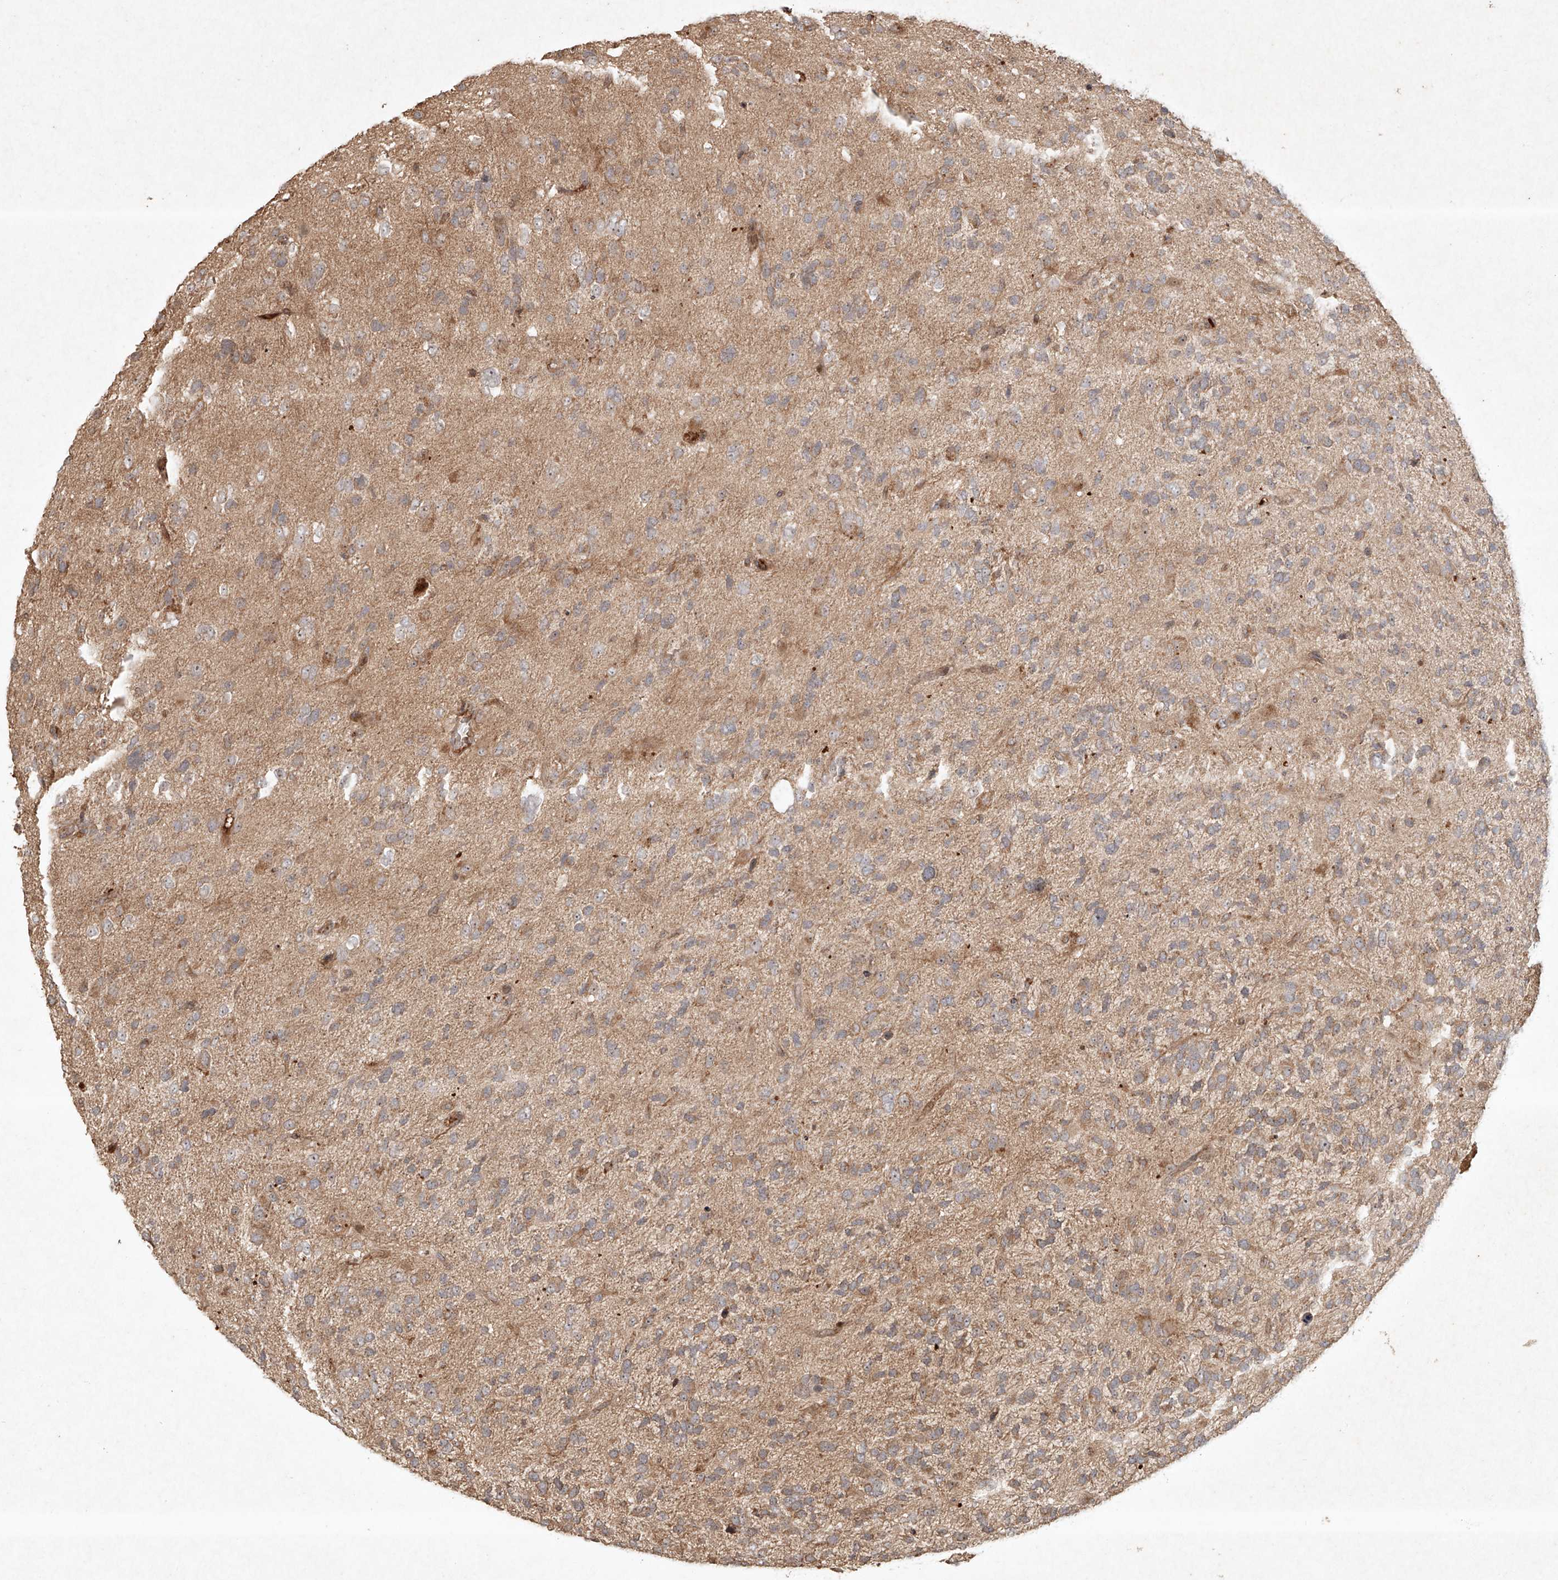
{"staining": {"intensity": "weak", "quantity": "25%-75%", "location": "cytoplasmic/membranous"}, "tissue": "glioma", "cell_type": "Tumor cells", "image_type": "cancer", "snomed": [{"axis": "morphology", "description": "Glioma, malignant, High grade"}, {"axis": "topography", "description": "Brain"}], "caption": "Immunohistochemical staining of malignant glioma (high-grade) shows low levels of weak cytoplasmic/membranous protein expression in about 25%-75% of tumor cells. (Stains: DAB in brown, nuclei in blue, Microscopy: brightfield microscopy at high magnification).", "gene": "CYYR1", "patient": {"sex": "female", "age": 58}}